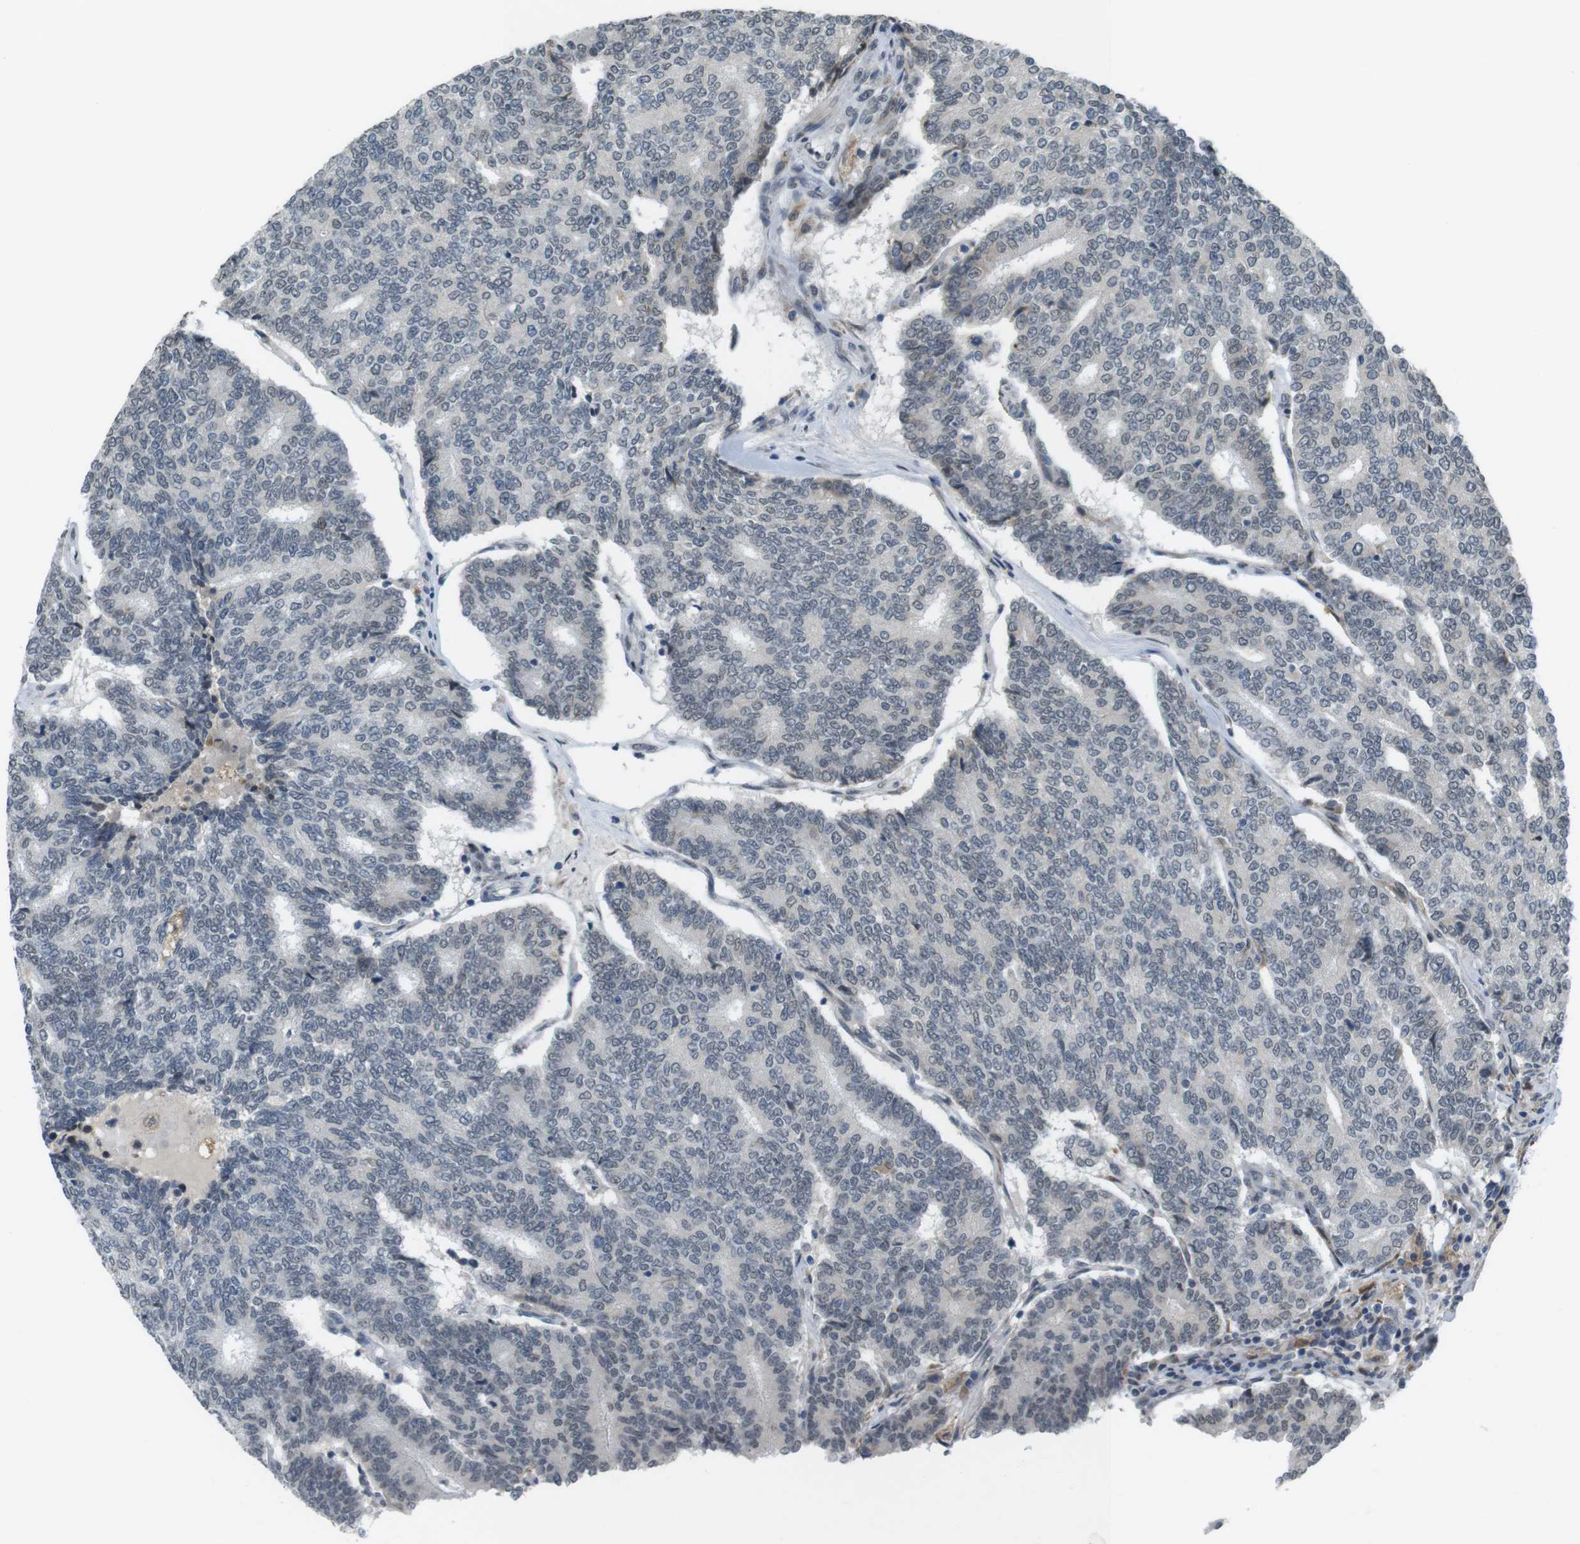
{"staining": {"intensity": "negative", "quantity": "none", "location": "none"}, "tissue": "prostate cancer", "cell_type": "Tumor cells", "image_type": "cancer", "snomed": [{"axis": "morphology", "description": "Normal tissue, NOS"}, {"axis": "morphology", "description": "Adenocarcinoma, High grade"}, {"axis": "topography", "description": "Prostate"}, {"axis": "topography", "description": "Seminal veicle"}], "caption": "Immunohistochemistry image of neoplastic tissue: prostate cancer (high-grade adenocarcinoma) stained with DAB (3,3'-diaminobenzidine) shows no significant protein staining in tumor cells.", "gene": "FZD10", "patient": {"sex": "male", "age": 55}}